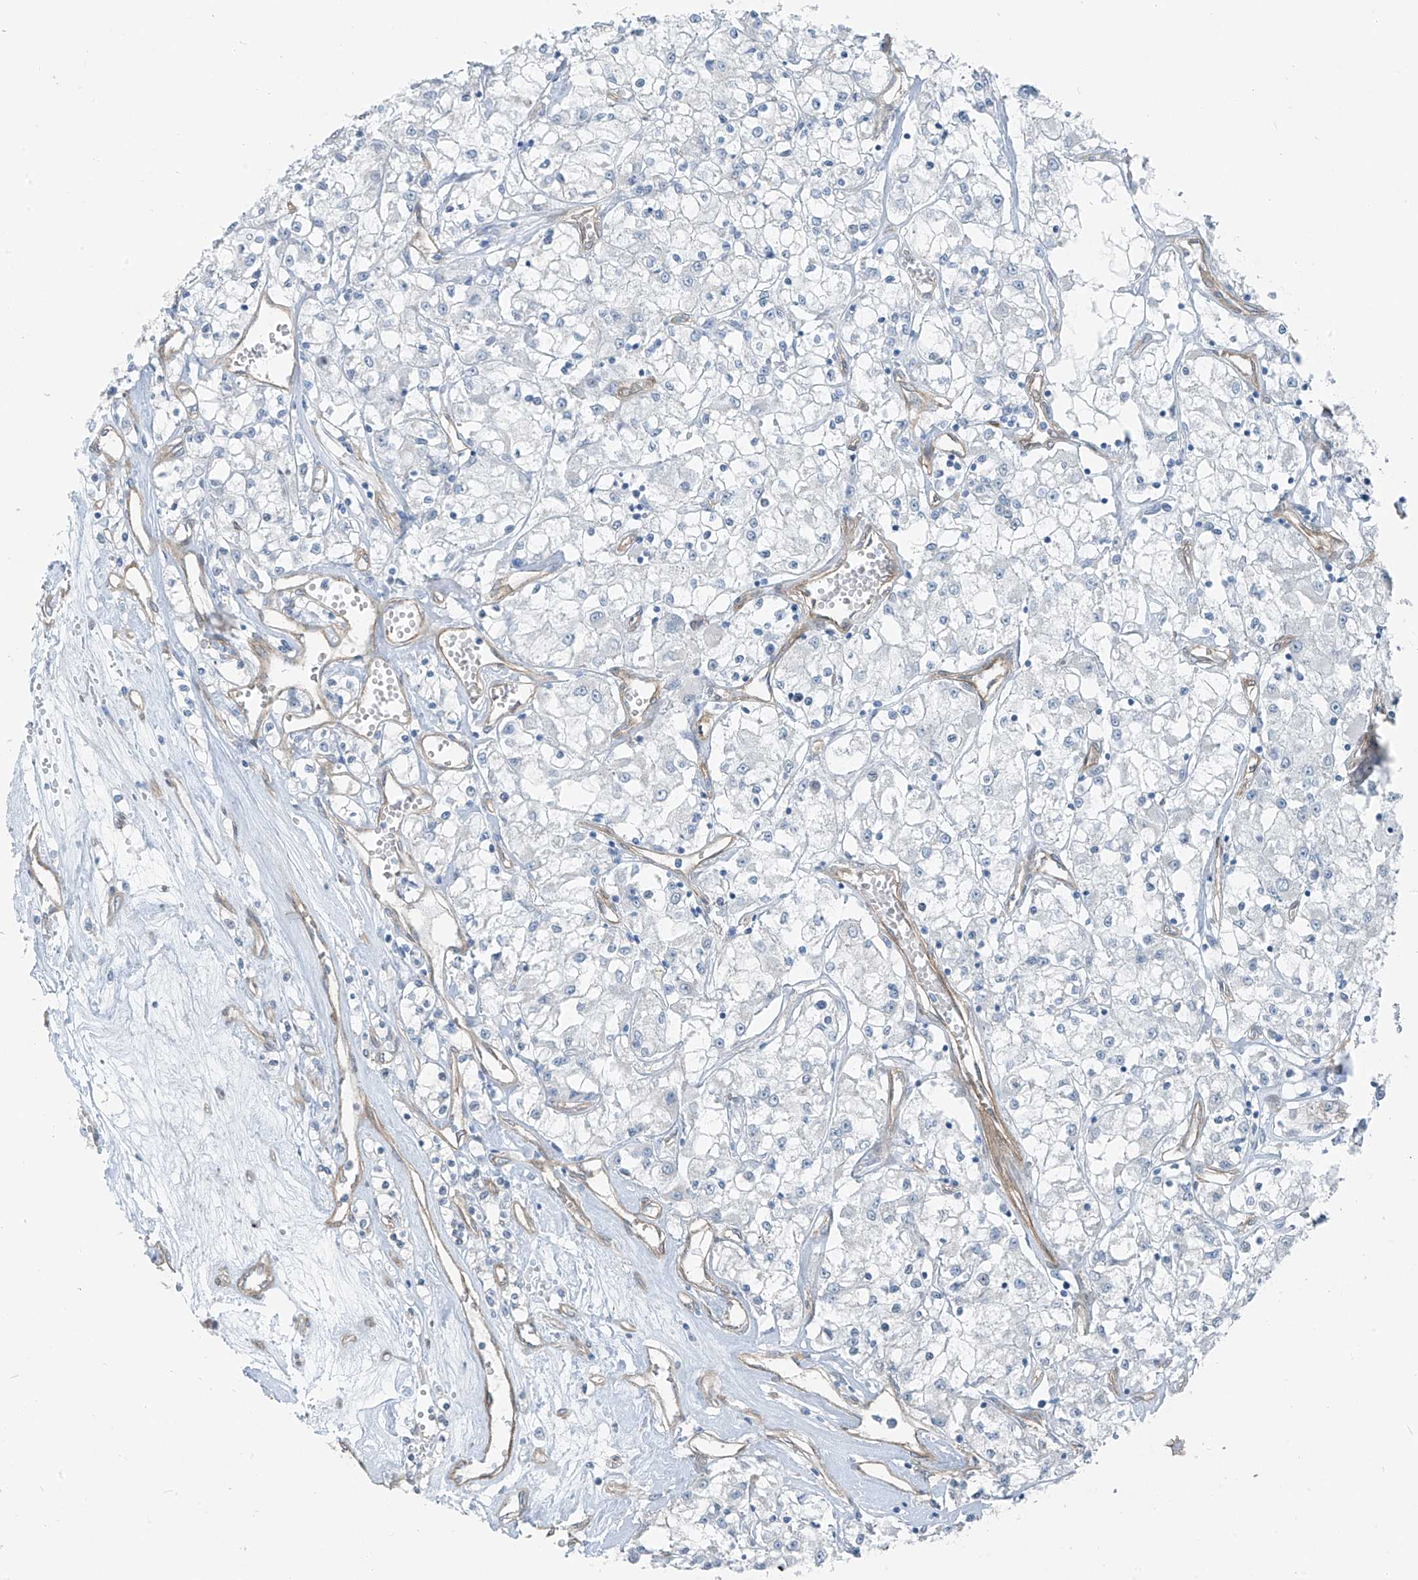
{"staining": {"intensity": "negative", "quantity": "none", "location": "none"}, "tissue": "renal cancer", "cell_type": "Tumor cells", "image_type": "cancer", "snomed": [{"axis": "morphology", "description": "Adenocarcinoma, NOS"}, {"axis": "topography", "description": "Kidney"}], "caption": "A micrograph of renal cancer stained for a protein shows no brown staining in tumor cells.", "gene": "TNS2", "patient": {"sex": "female", "age": 59}}